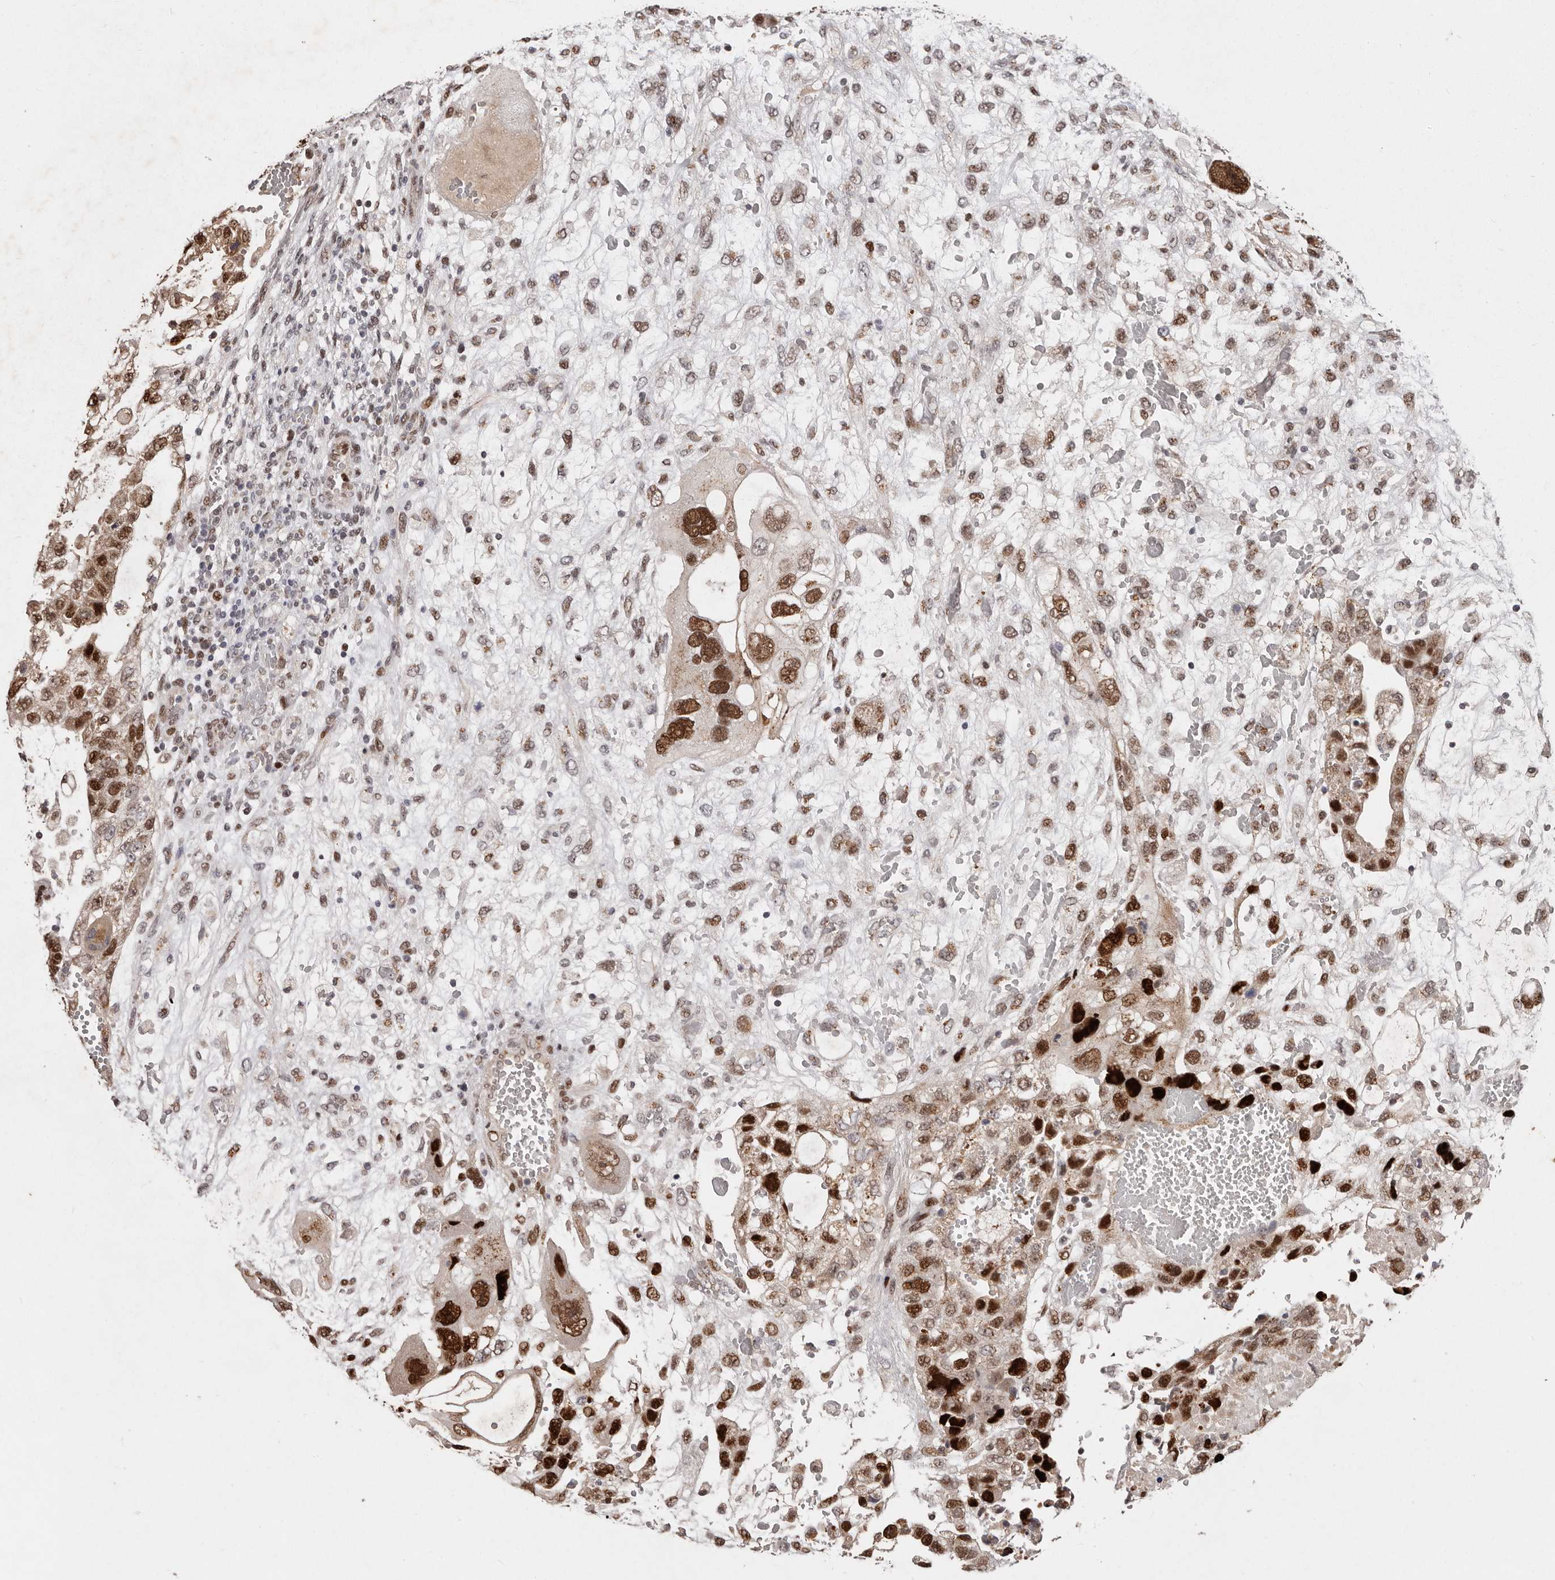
{"staining": {"intensity": "strong", "quantity": ">75%", "location": "nuclear"}, "tissue": "testis cancer", "cell_type": "Tumor cells", "image_type": "cancer", "snomed": [{"axis": "morphology", "description": "Carcinoma, Embryonal, NOS"}, {"axis": "topography", "description": "Testis"}], "caption": "Immunohistochemical staining of human testis cancer (embryonal carcinoma) demonstrates strong nuclear protein positivity in approximately >75% of tumor cells. The staining was performed using DAB, with brown indicating positive protein expression. Nuclei are stained blue with hematoxylin.", "gene": "KLF7", "patient": {"sex": "male", "age": 36}}